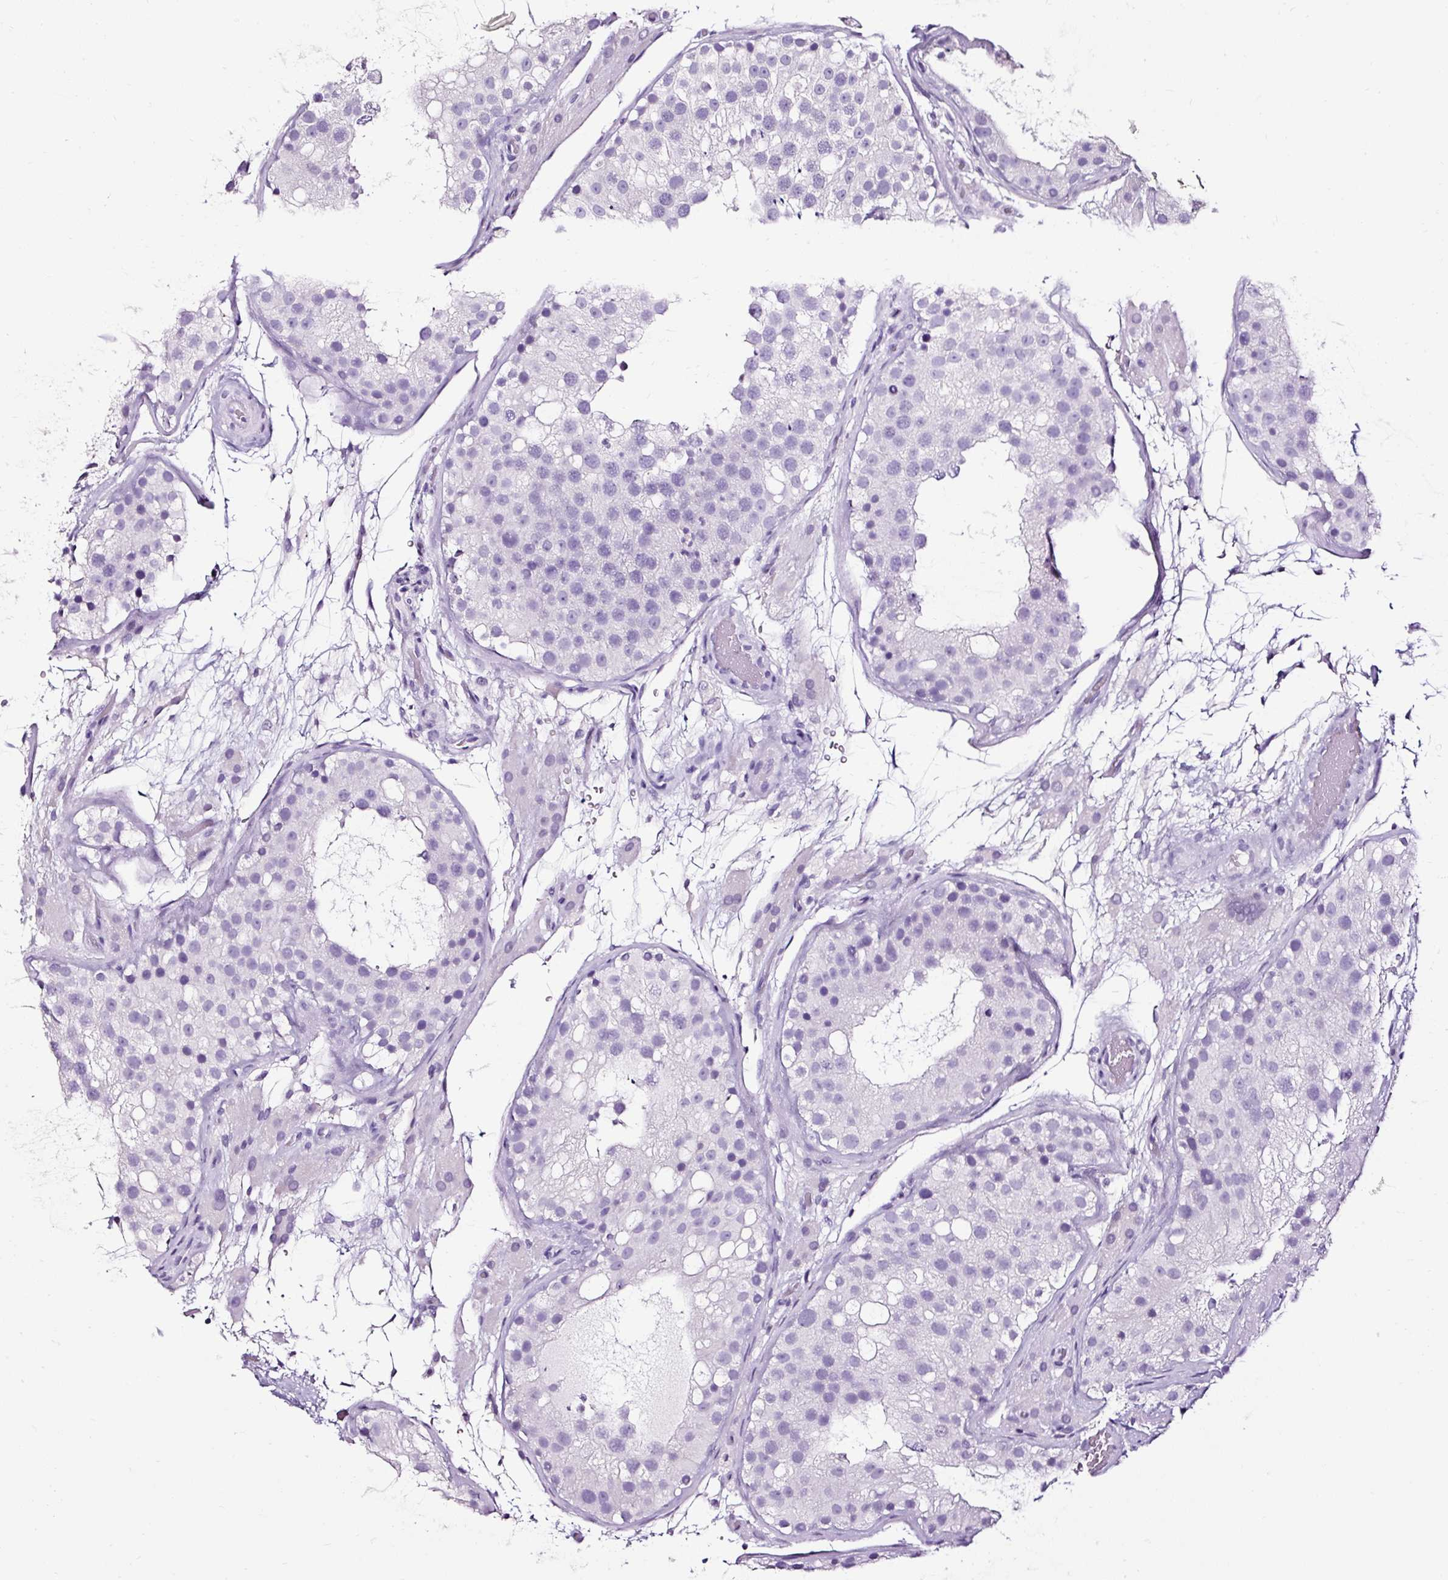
{"staining": {"intensity": "negative", "quantity": "none", "location": "none"}, "tissue": "testis", "cell_type": "Cells in seminiferous ducts", "image_type": "normal", "snomed": [{"axis": "morphology", "description": "Normal tissue, NOS"}, {"axis": "topography", "description": "Testis"}], "caption": "The image displays no staining of cells in seminiferous ducts in unremarkable testis.", "gene": "SLC7A8", "patient": {"sex": "male", "age": 26}}